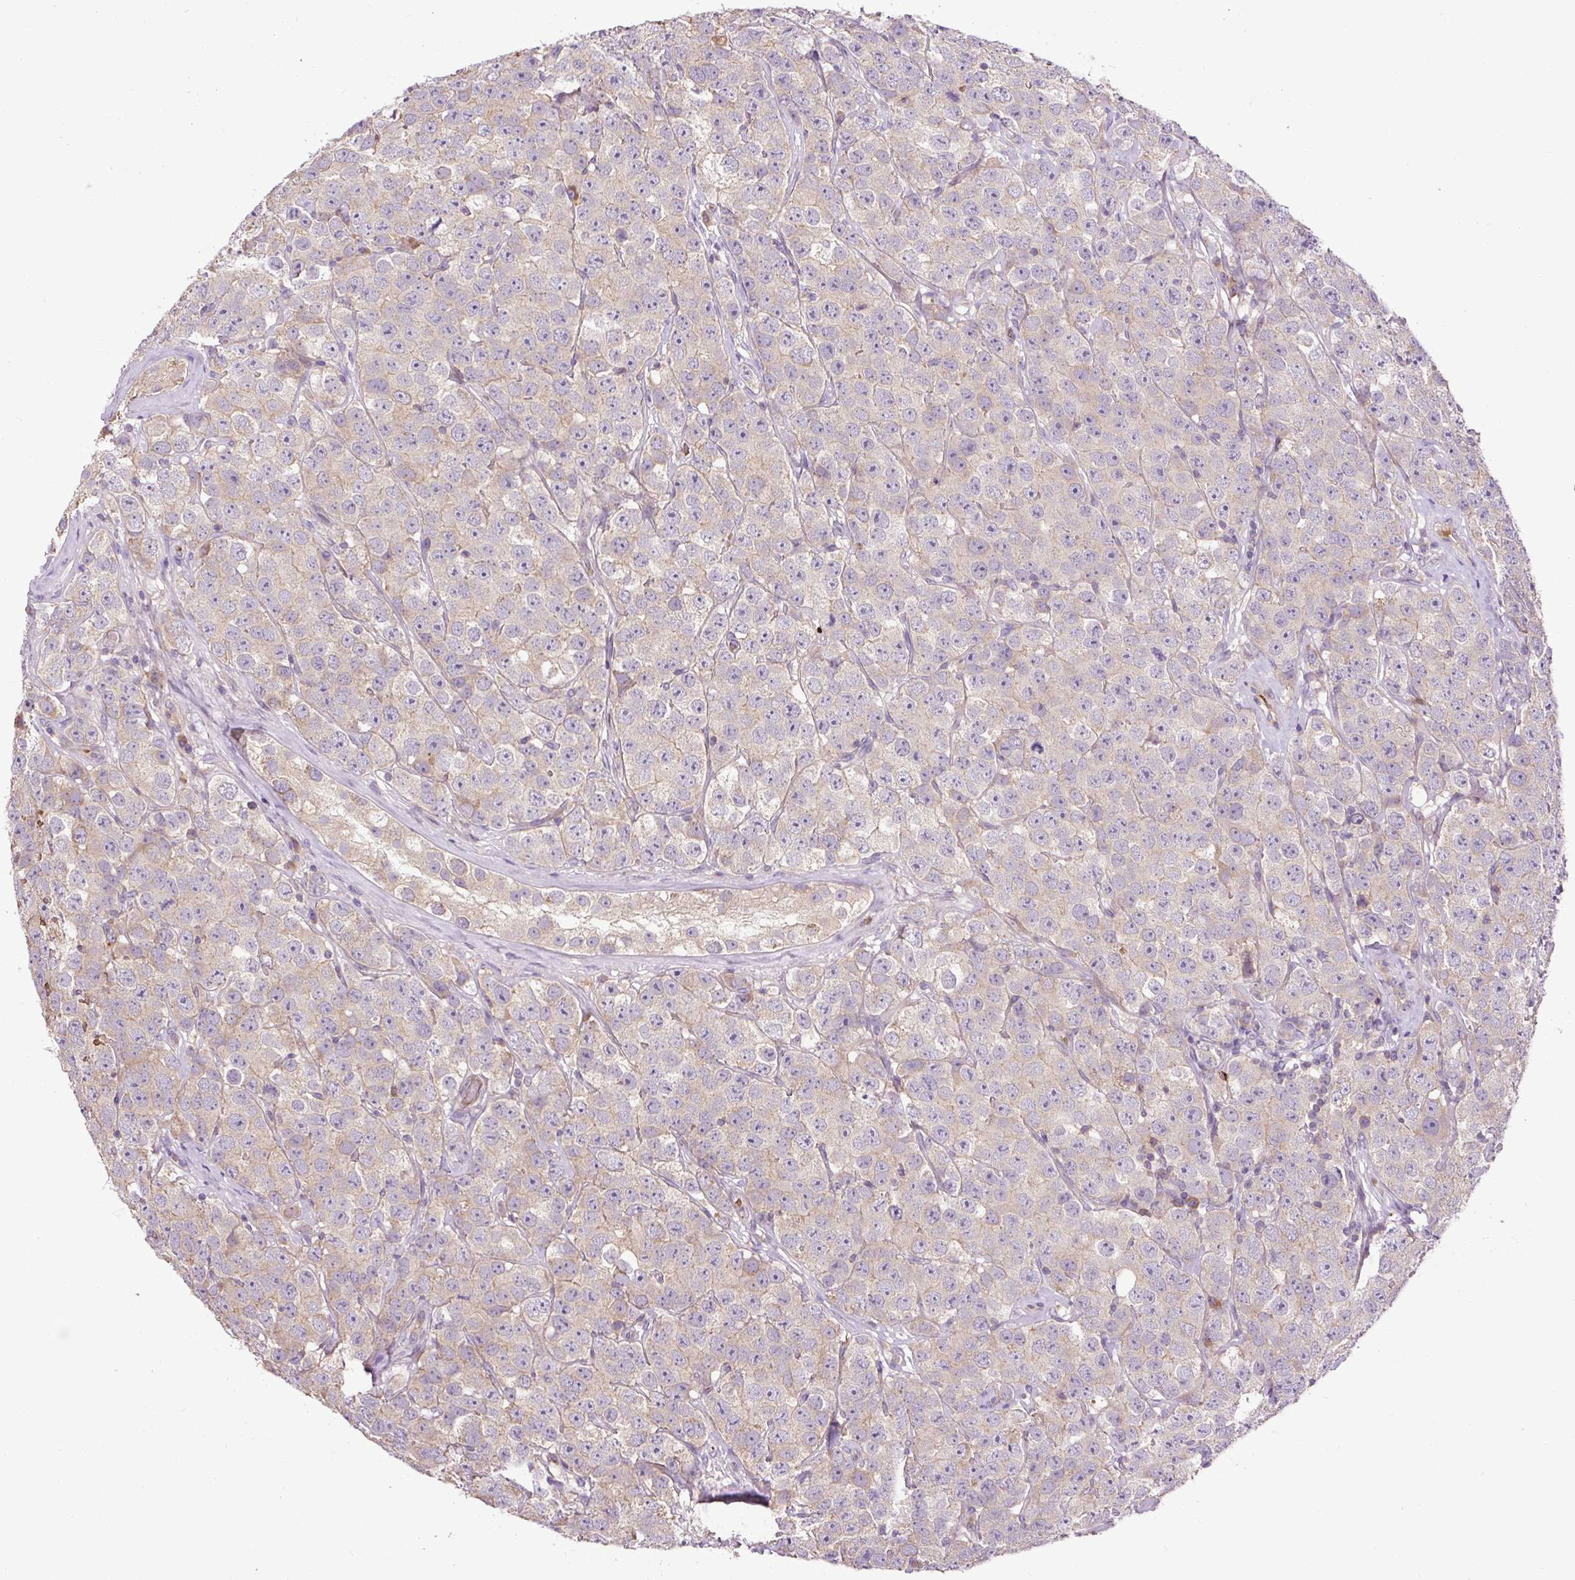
{"staining": {"intensity": "weak", "quantity": "25%-75%", "location": "cytoplasmic/membranous"}, "tissue": "testis cancer", "cell_type": "Tumor cells", "image_type": "cancer", "snomed": [{"axis": "morphology", "description": "Seminoma, NOS"}, {"axis": "topography", "description": "Testis"}], "caption": "DAB immunohistochemical staining of human testis cancer (seminoma) demonstrates weak cytoplasmic/membranous protein expression in about 25%-75% of tumor cells.", "gene": "CXCL13", "patient": {"sex": "male", "age": 28}}